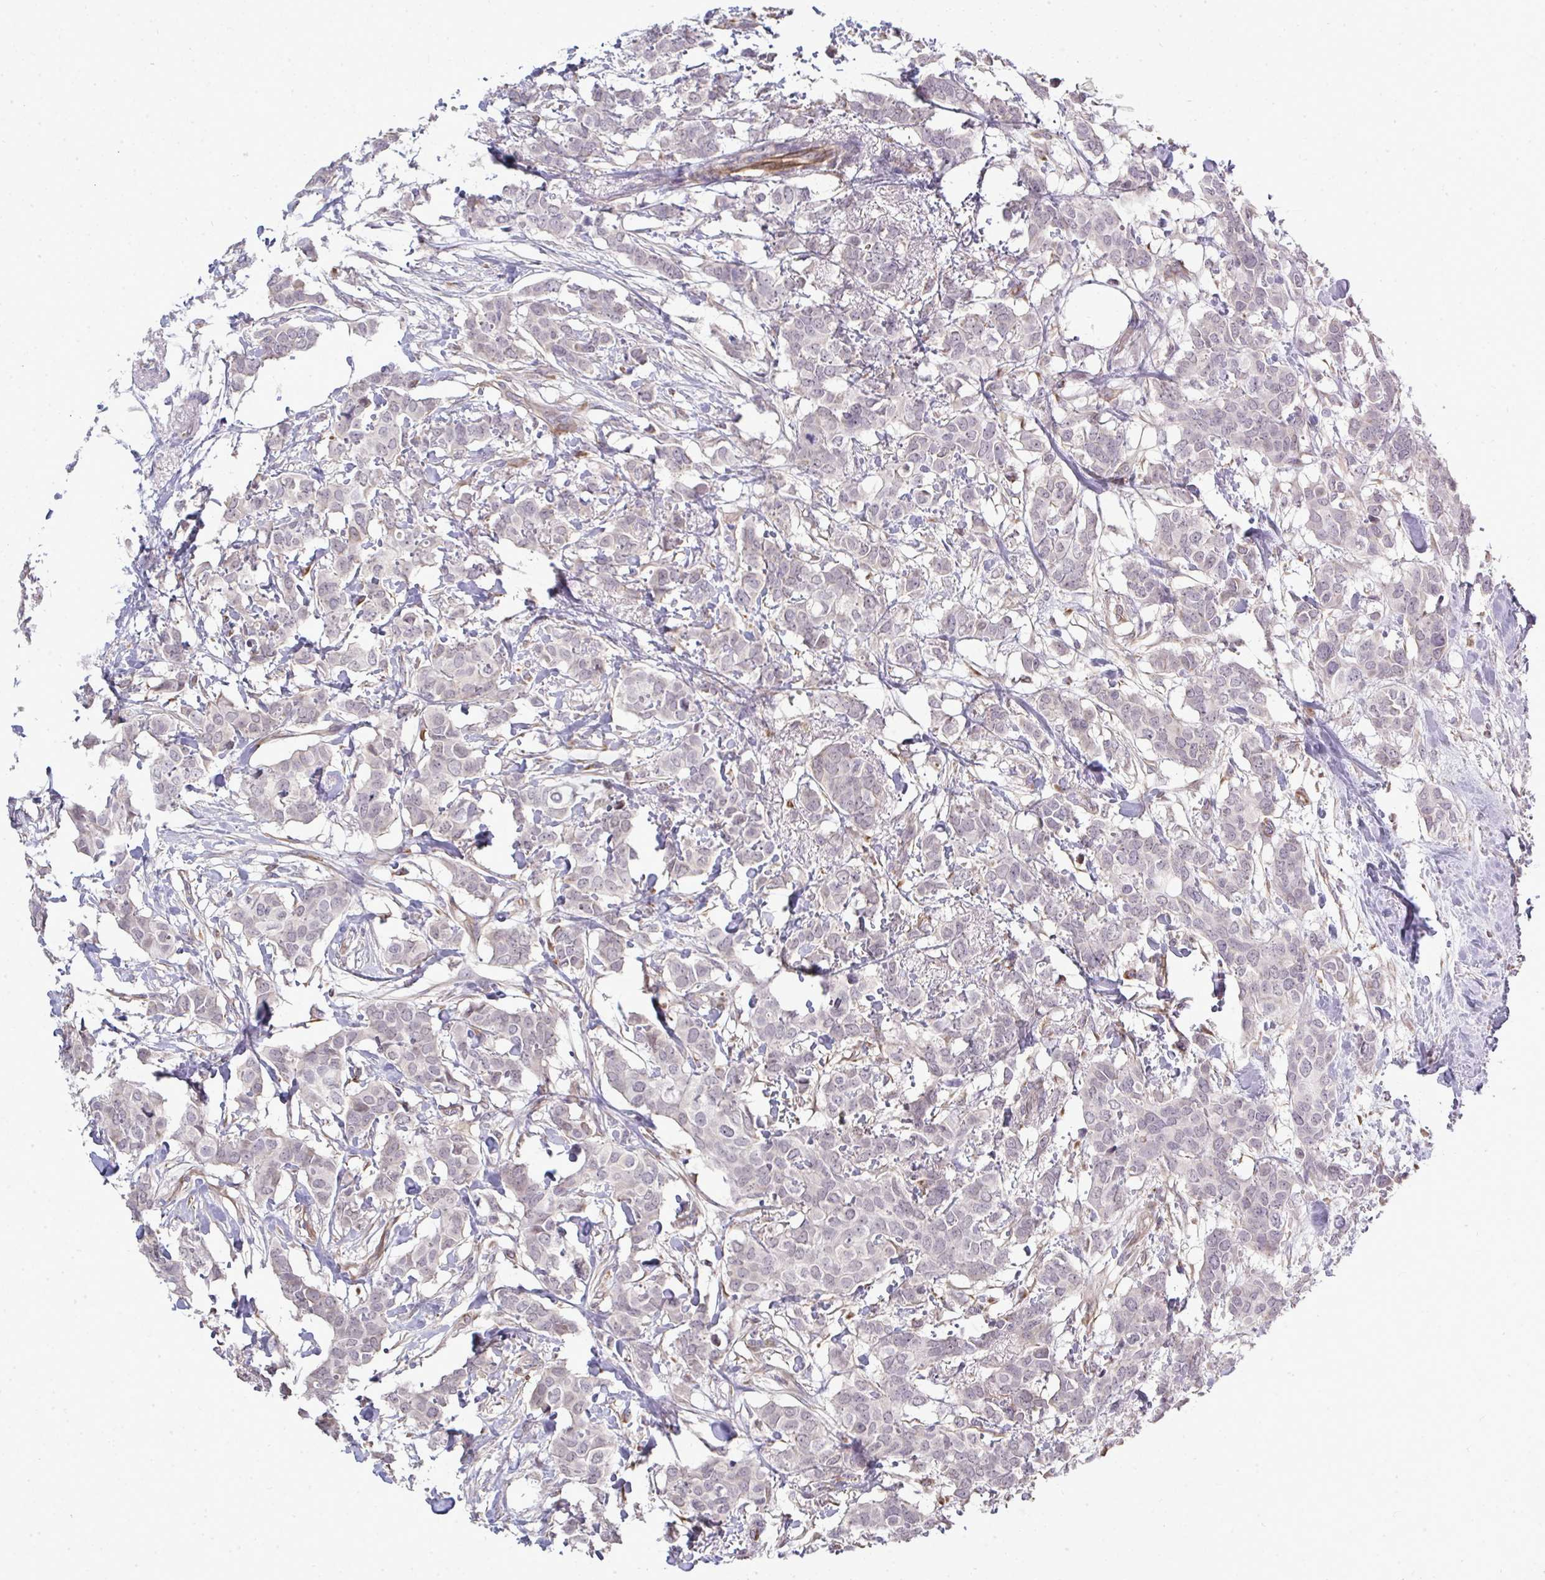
{"staining": {"intensity": "negative", "quantity": "none", "location": "none"}, "tissue": "breast cancer", "cell_type": "Tumor cells", "image_type": "cancer", "snomed": [{"axis": "morphology", "description": "Duct carcinoma"}, {"axis": "topography", "description": "Breast"}], "caption": "DAB (3,3'-diaminobenzidine) immunohistochemical staining of human breast cancer (invasive ductal carcinoma) shows no significant expression in tumor cells.", "gene": "FUT10", "patient": {"sex": "female", "age": 62}}